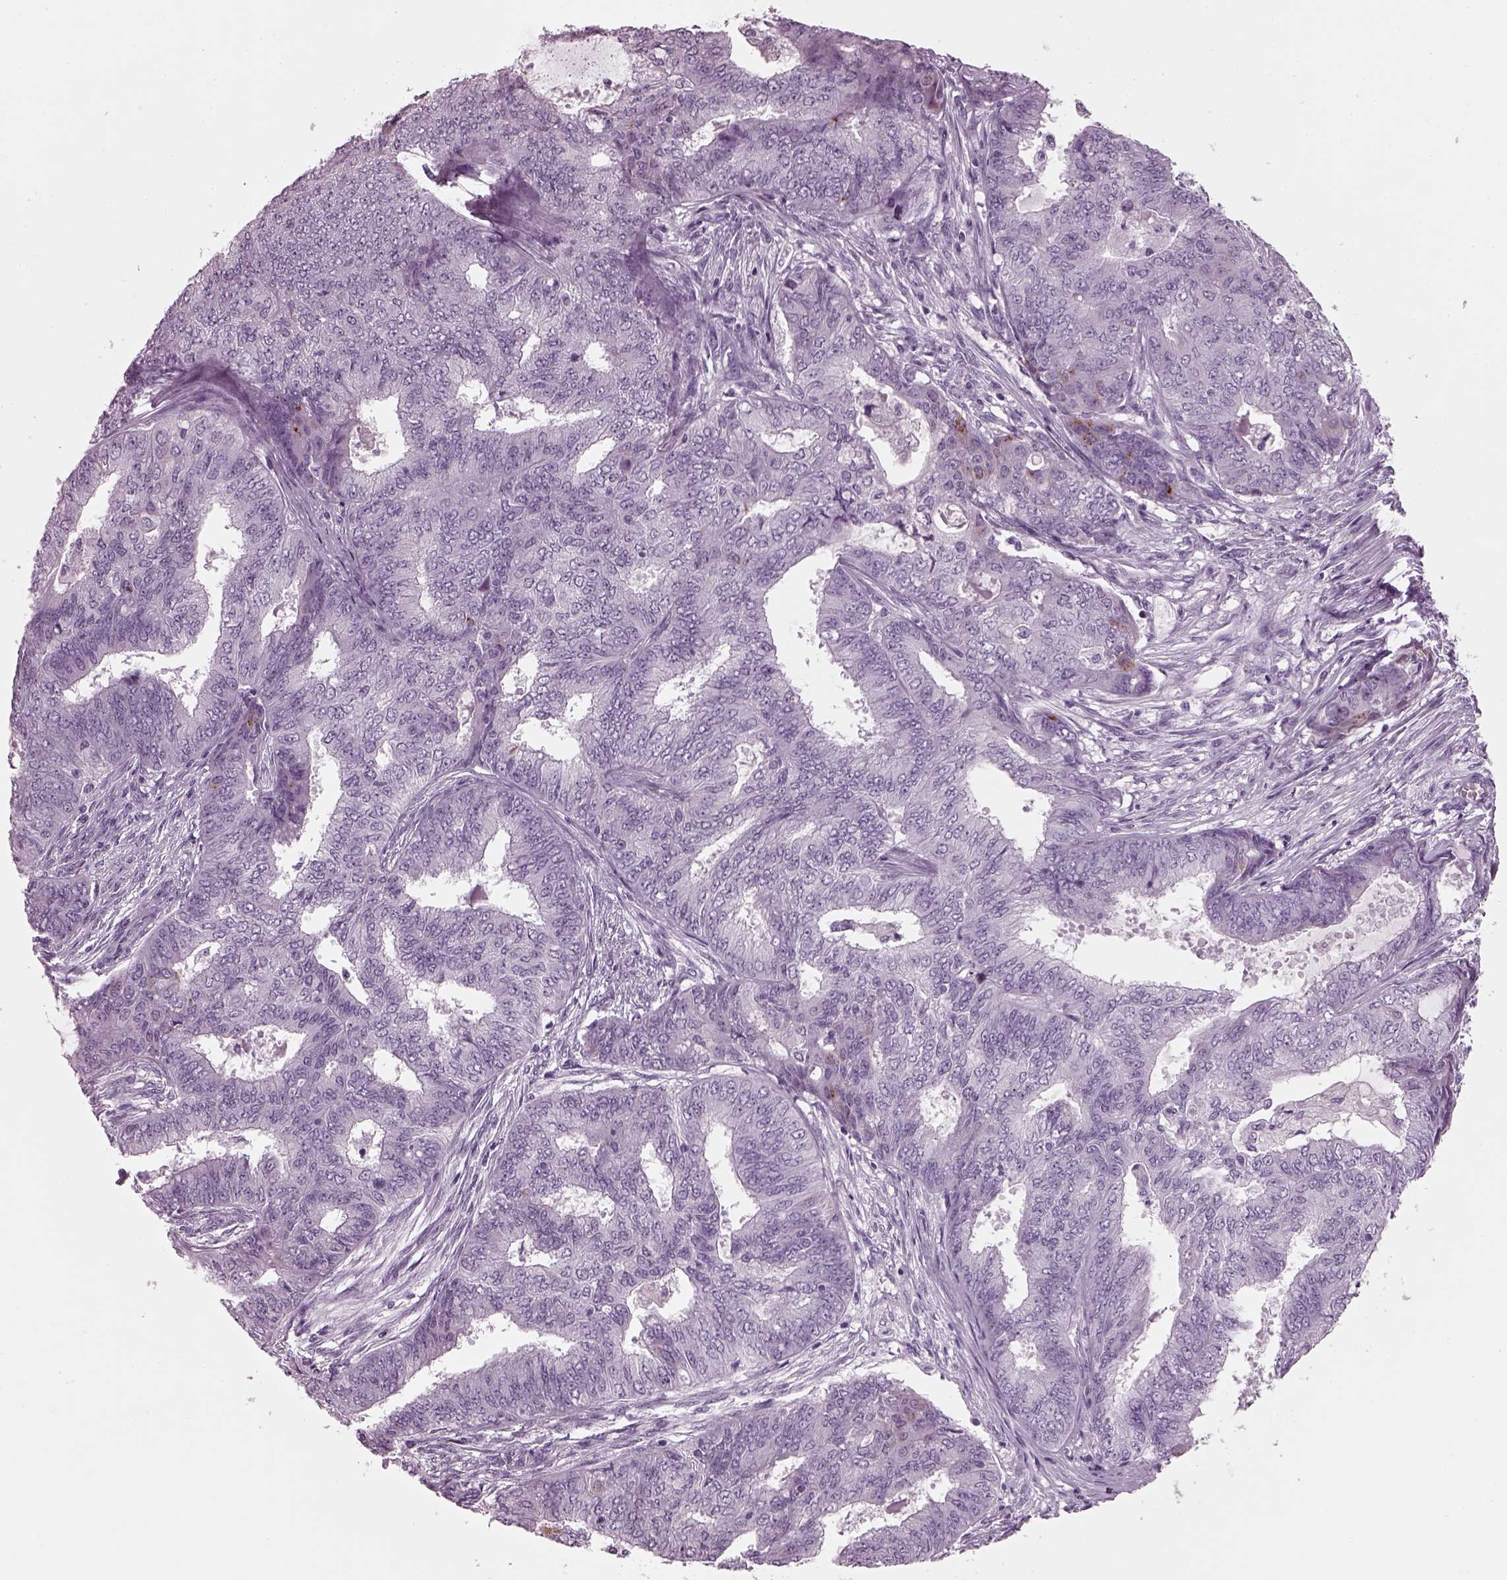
{"staining": {"intensity": "negative", "quantity": "none", "location": "none"}, "tissue": "endometrial cancer", "cell_type": "Tumor cells", "image_type": "cancer", "snomed": [{"axis": "morphology", "description": "Adenocarcinoma, NOS"}, {"axis": "topography", "description": "Endometrium"}], "caption": "Endometrial adenocarcinoma stained for a protein using immunohistochemistry exhibits no expression tumor cells.", "gene": "DPYSL5", "patient": {"sex": "female", "age": 62}}